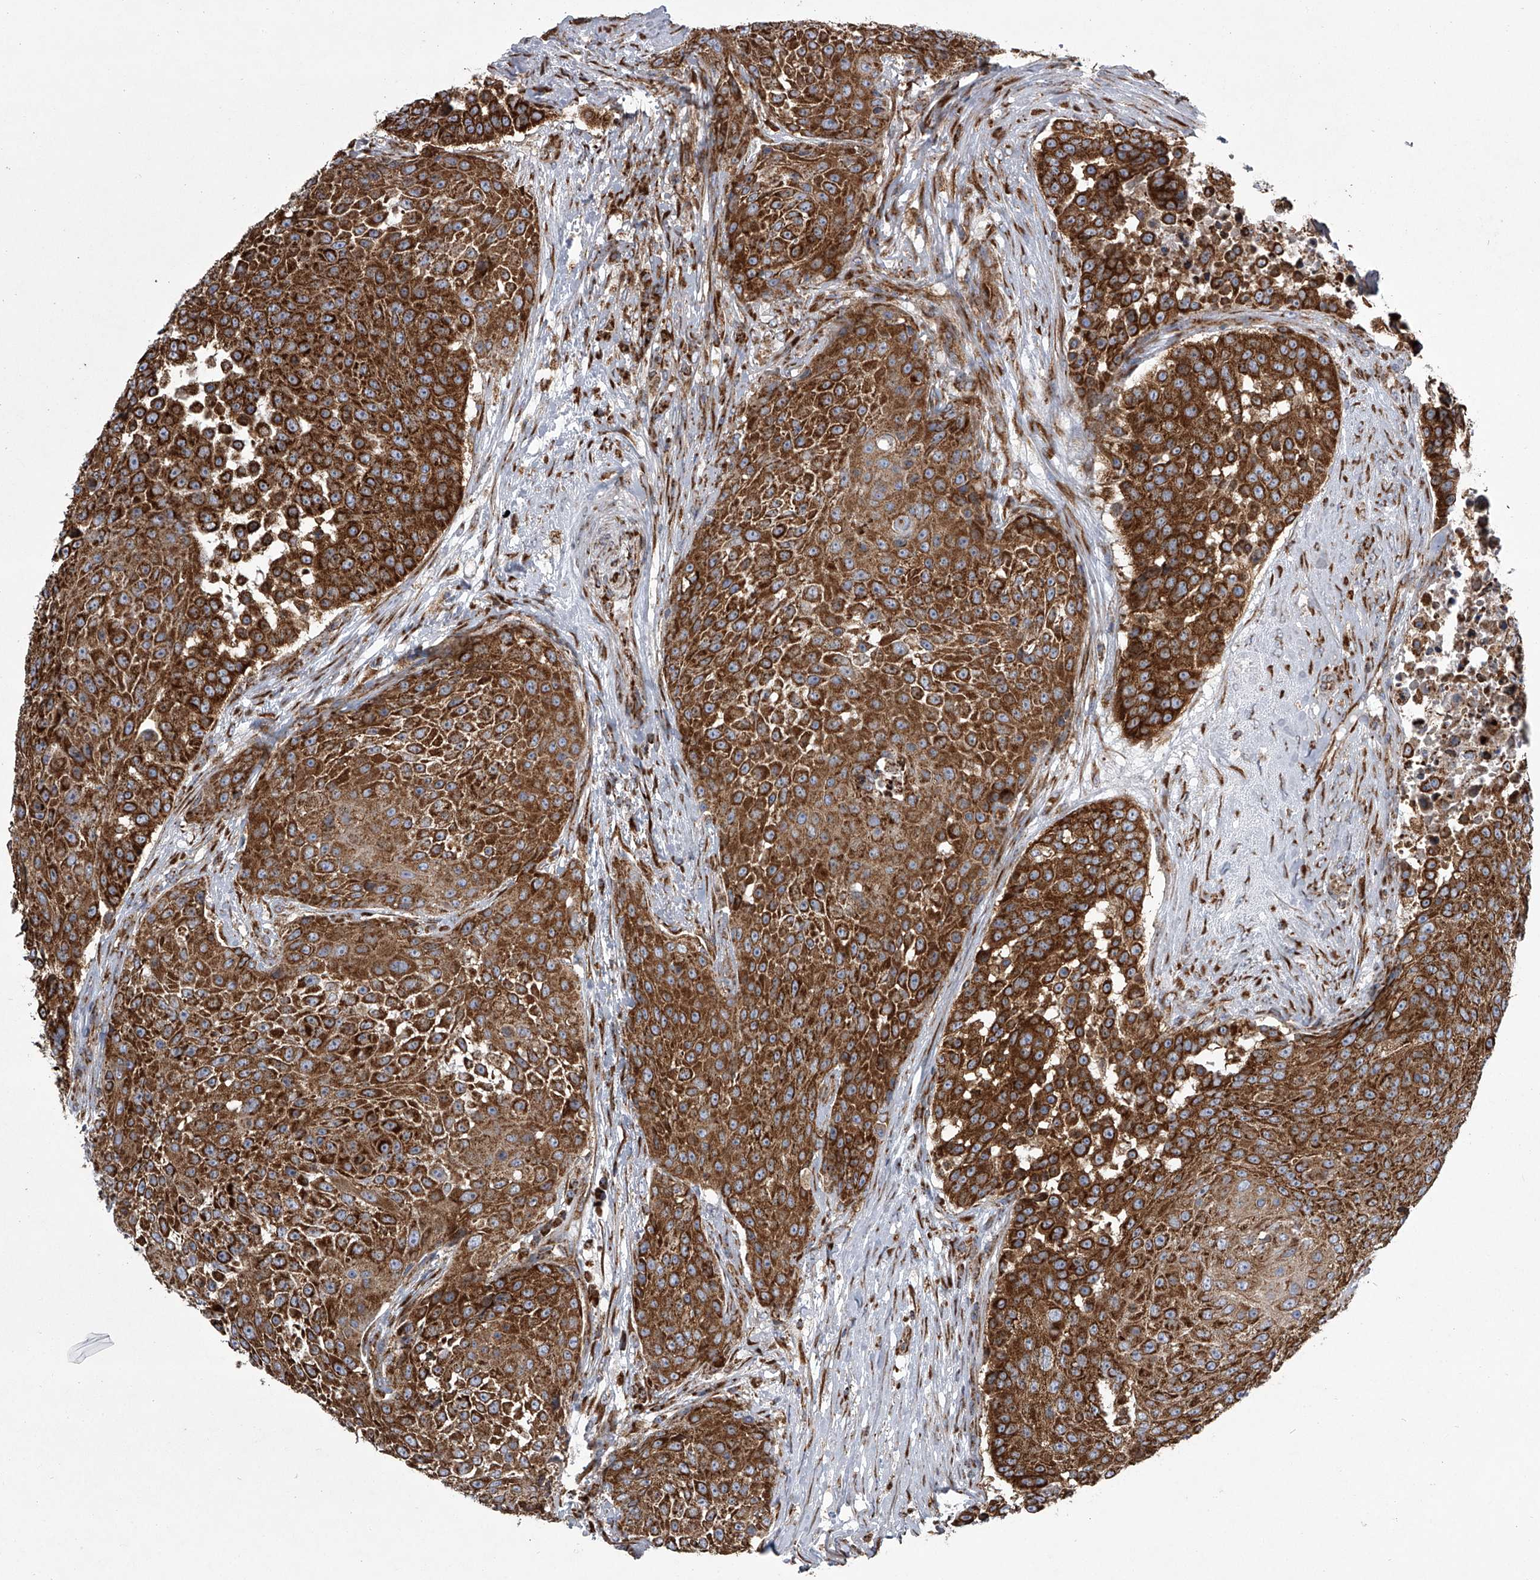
{"staining": {"intensity": "strong", "quantity": ">75%", "location": "cytoplasmic/membranous"}, "tissue": "urothelial cancer", "cell_type": "Tumor cells", "image_type": "cancer", "snomed": [{"axis": "morphology", "description": "Urothelial carcinoma, High grade"}, {"axis": "topography", "description": "Urinary bladder"}], "caption": "This photomicrograph displays IHC staining of human high-grade urothelial carcinoma, with high strong cytoplasmic/membranous expression in about >75% of tumor cells.", "gene": "ZC3H15", "patient": {"sex": "female", "age": 63}}